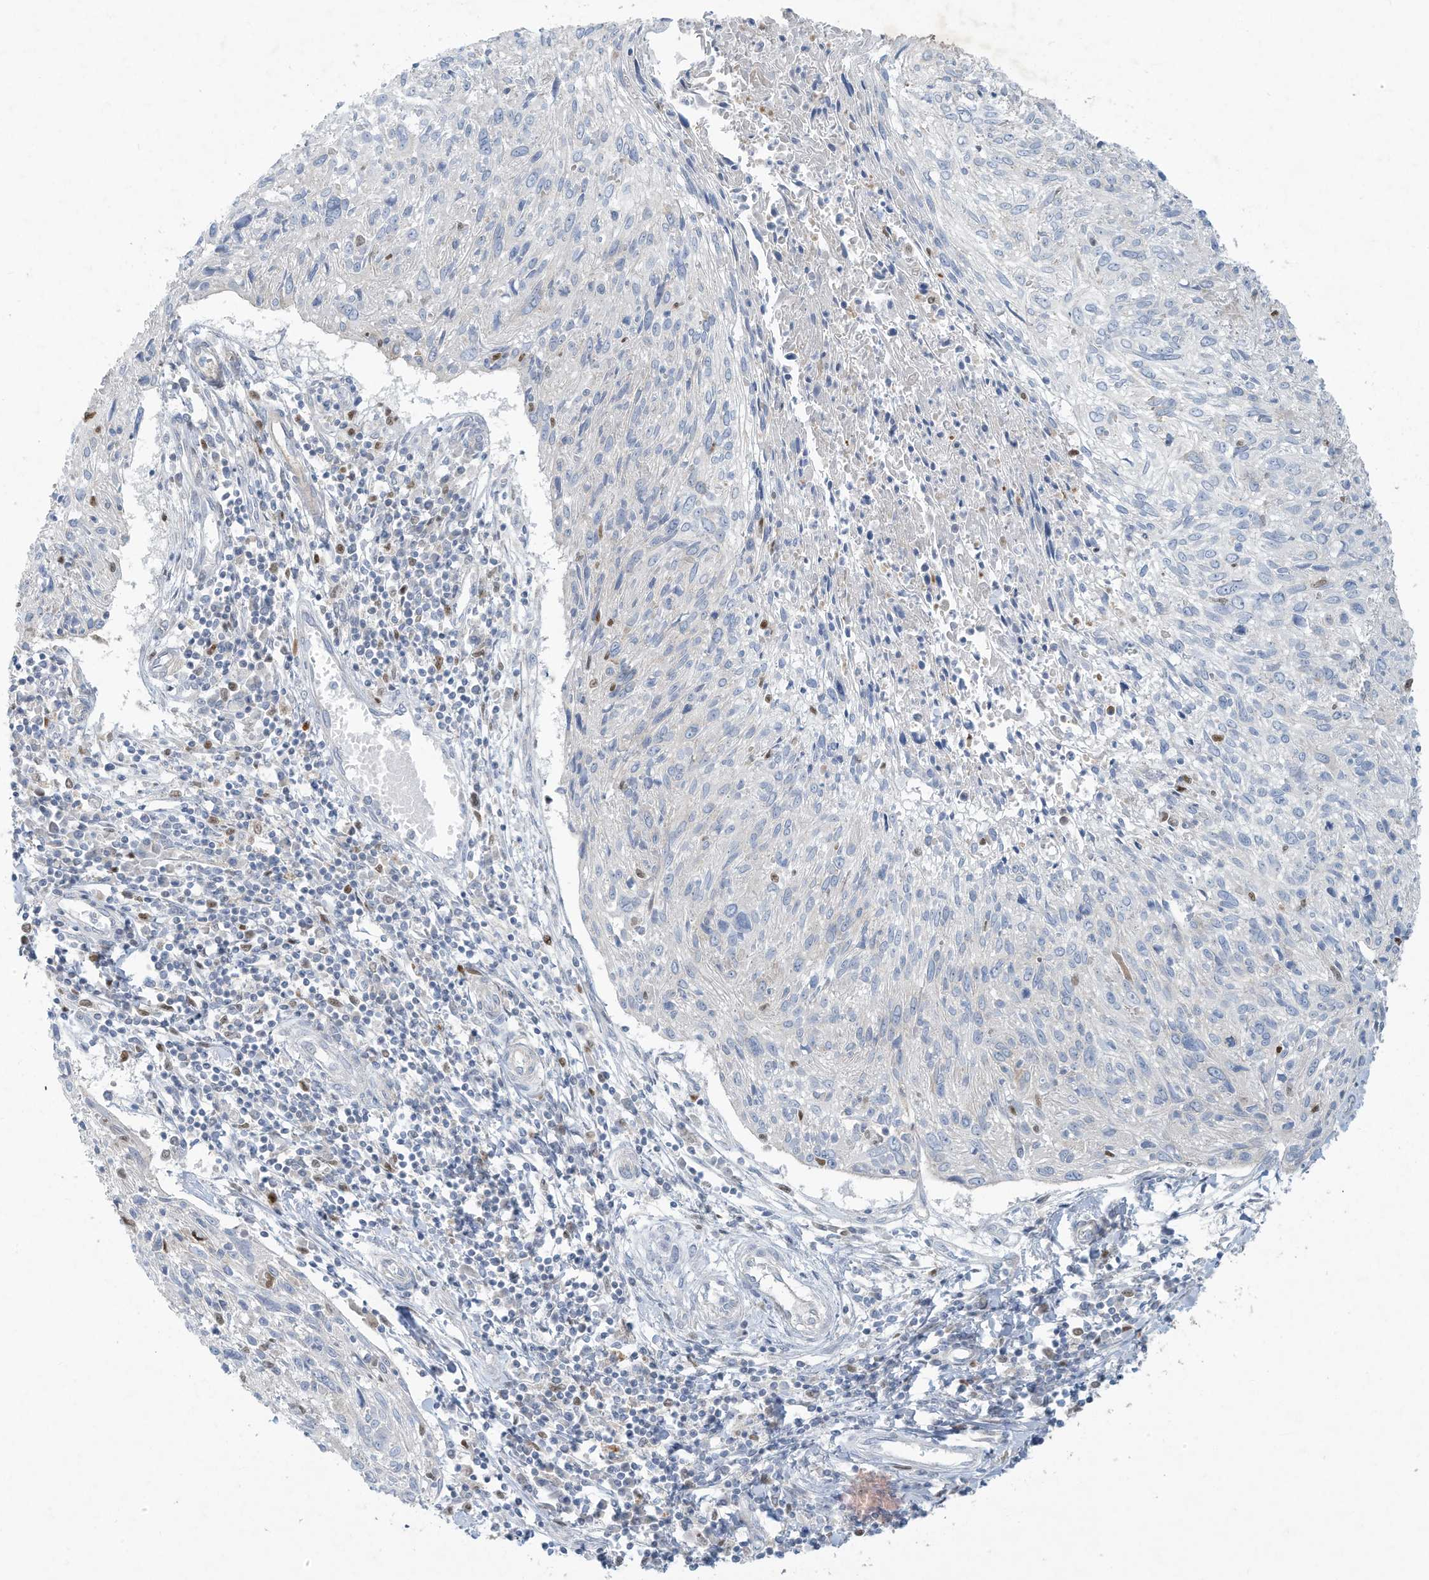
{"staining": {"intensity": "negative", "quantity": "none", "location": "none"}, "tissue": "cervical cancer", "cell_type": "Tumor cells", "image_type": "cancer", "snomed": [{"axis": "morphology", "description": "Squamous cell carcinoma, NOS"}, {"axis": "topography", "description": "Cervix"}], "caption": "There is no significant positivity in tumor cells of squamous cell carcinoma (cervical).", "gene": "TUBE1", "patient": {"sex": "female", "age": 51}}